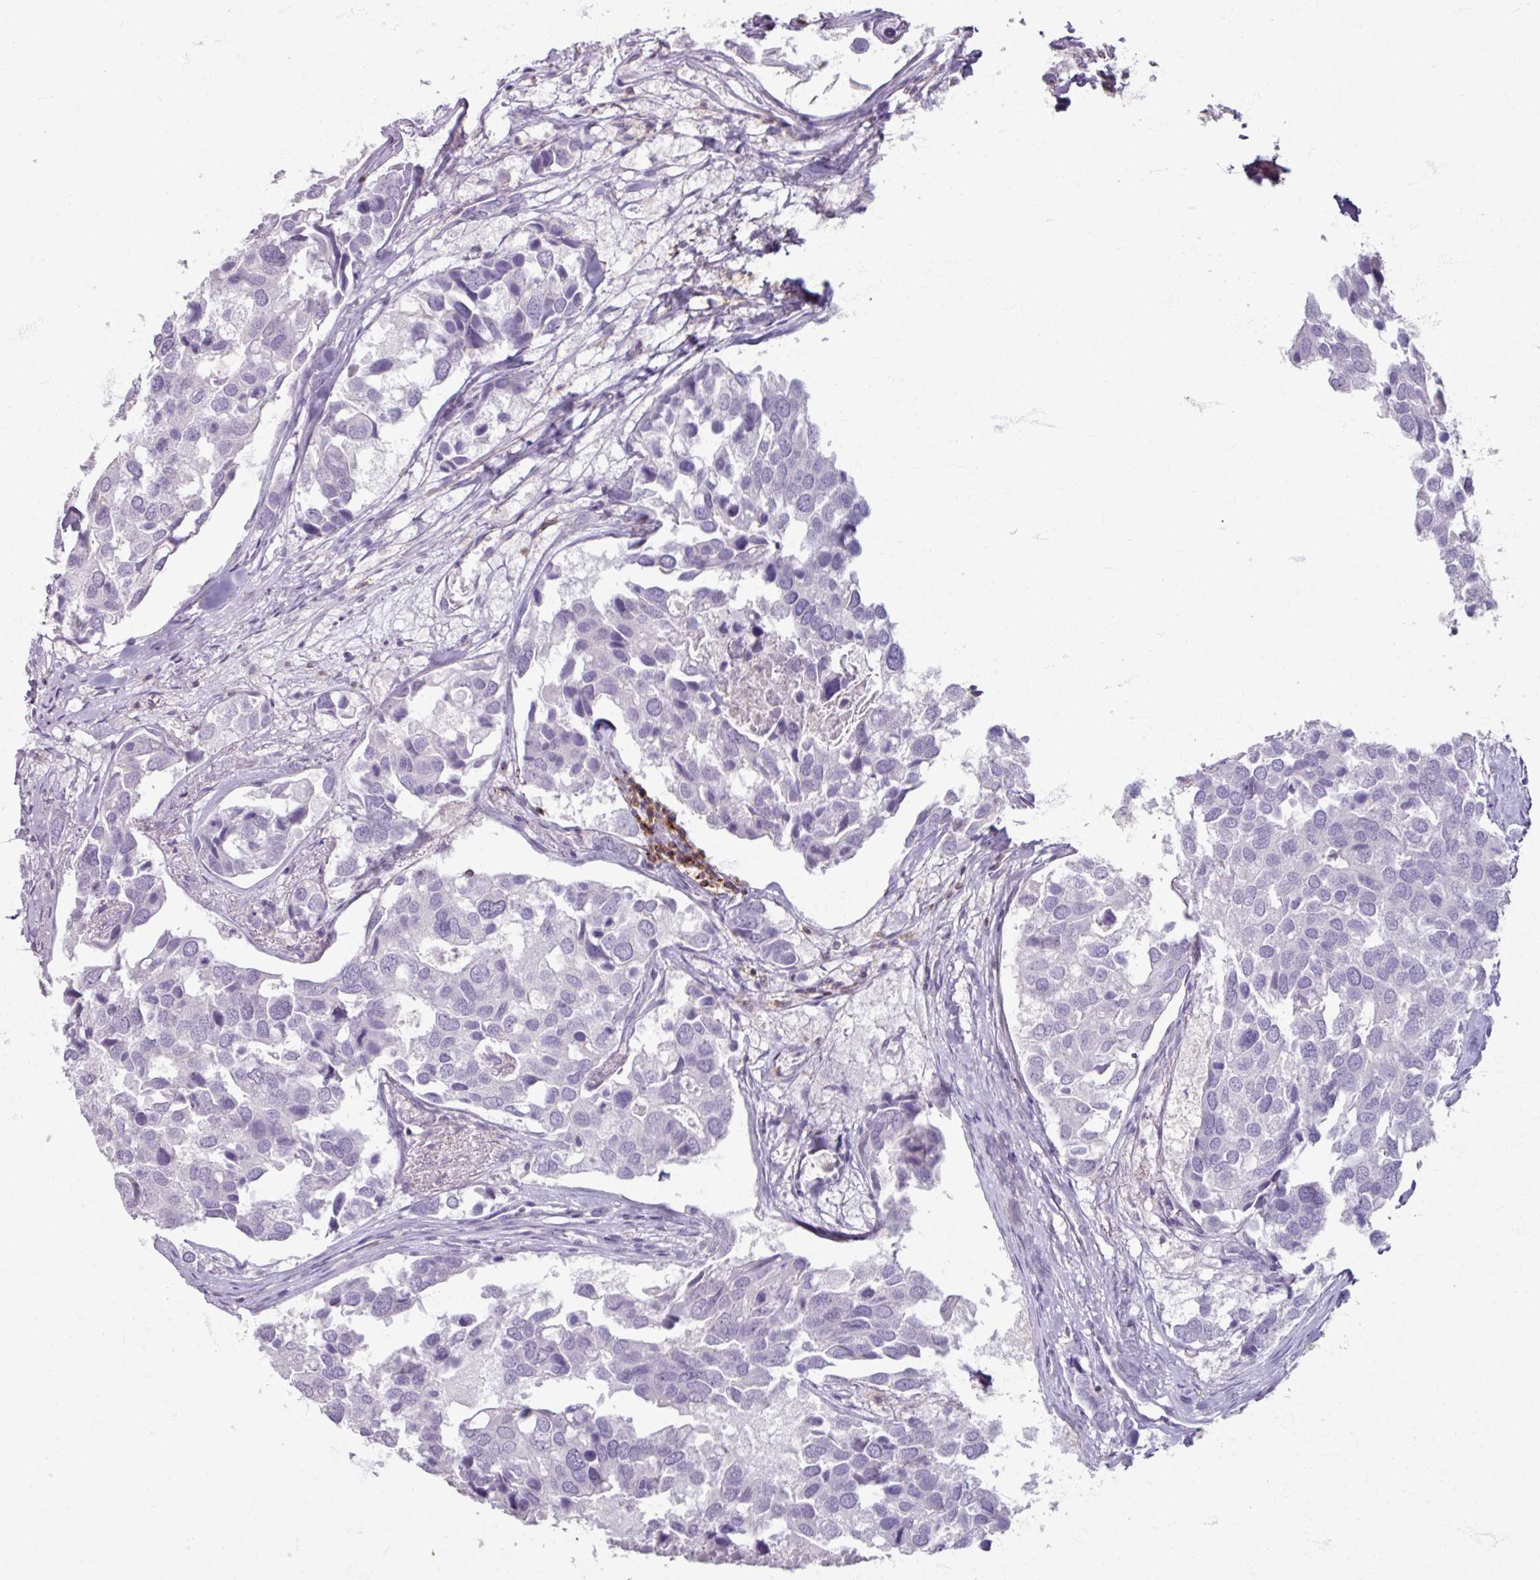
{"staining": {"intensity": "negative", "quantity": "none", "location": "none"}, "tissue": "breast cancer", "cell_type": "Tumor cells", "image_type": "cancer", "snomed": [{"axis": "morphology", "description": "Duct carcinoma"}, {"axis": "topography", "description": "Breast"}], "caption": "Breast cancer was stained to show a protein in brown. There is no significant expression in tumor cells. Brightfield microscopy of immunohistochemistry (IHC) stained with DAB (3,3'-diaminobenzidine) (brown) and hematoxylin (blue), captured at high magnification.", "gene": "PTPRC", "patient": {"sex": "female", "age": 83}}